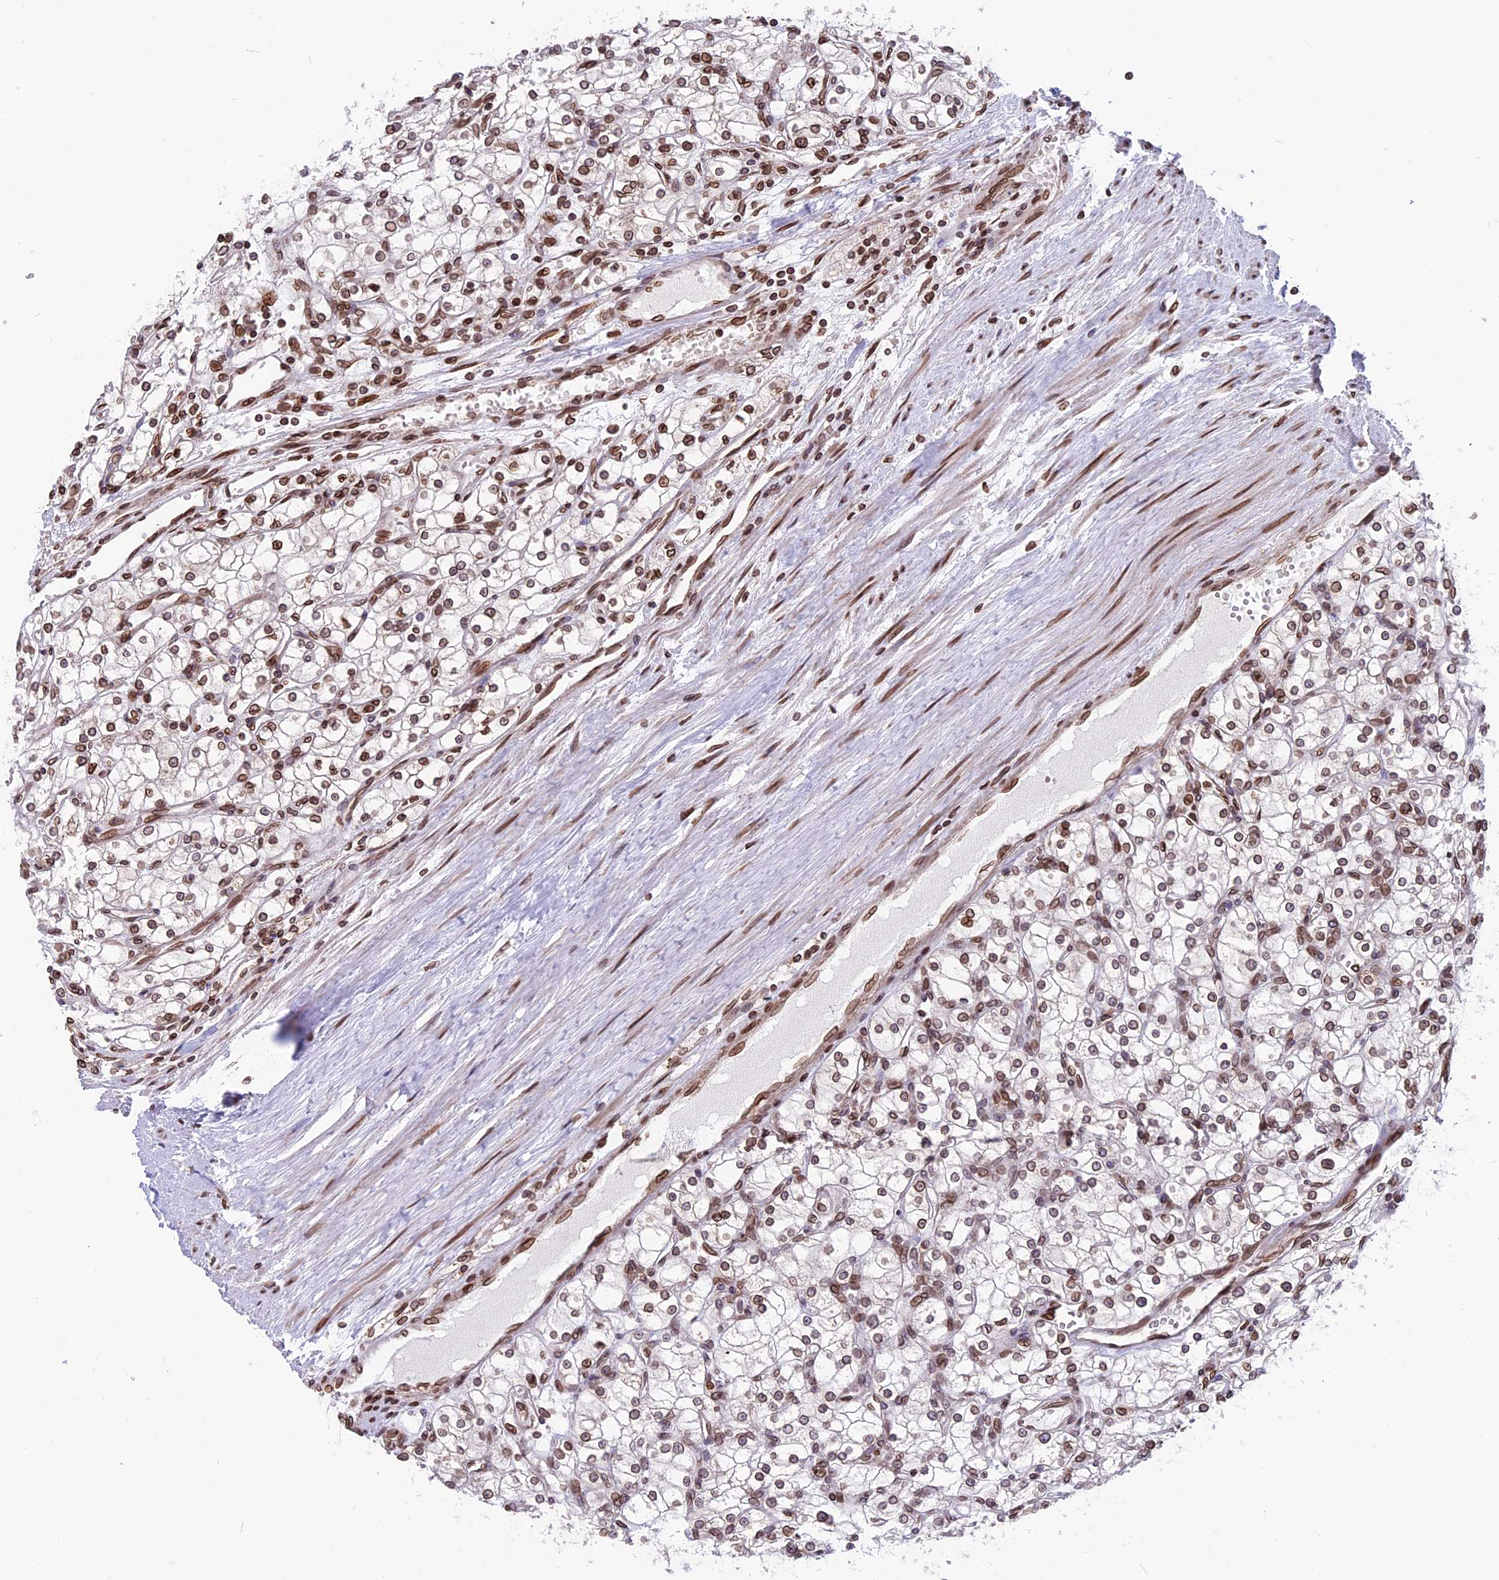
{"staining": {"intensity": "moderate", "quantity": ">75%", "location": "cytoplasmic/membranous,nuclear"}, "tissue": "renal cancer", "cell_type": "Tumor cells", "image_type": "cancer", "snomed": [{"axis": "morphology", "description": "Adenocarcinoma, NOS"}, {"axis": "topography", "description": "Kidney"}], "caption": "Immunohistochemical staining of human renal adenocarcinoma demonstrates medium levels of moderate cytoplasmic/membranous and nuclear protein expression in about >75% of tumor cells.", "gene": "PTCHD4", "patient": {"sex": "male", "age": 80}}